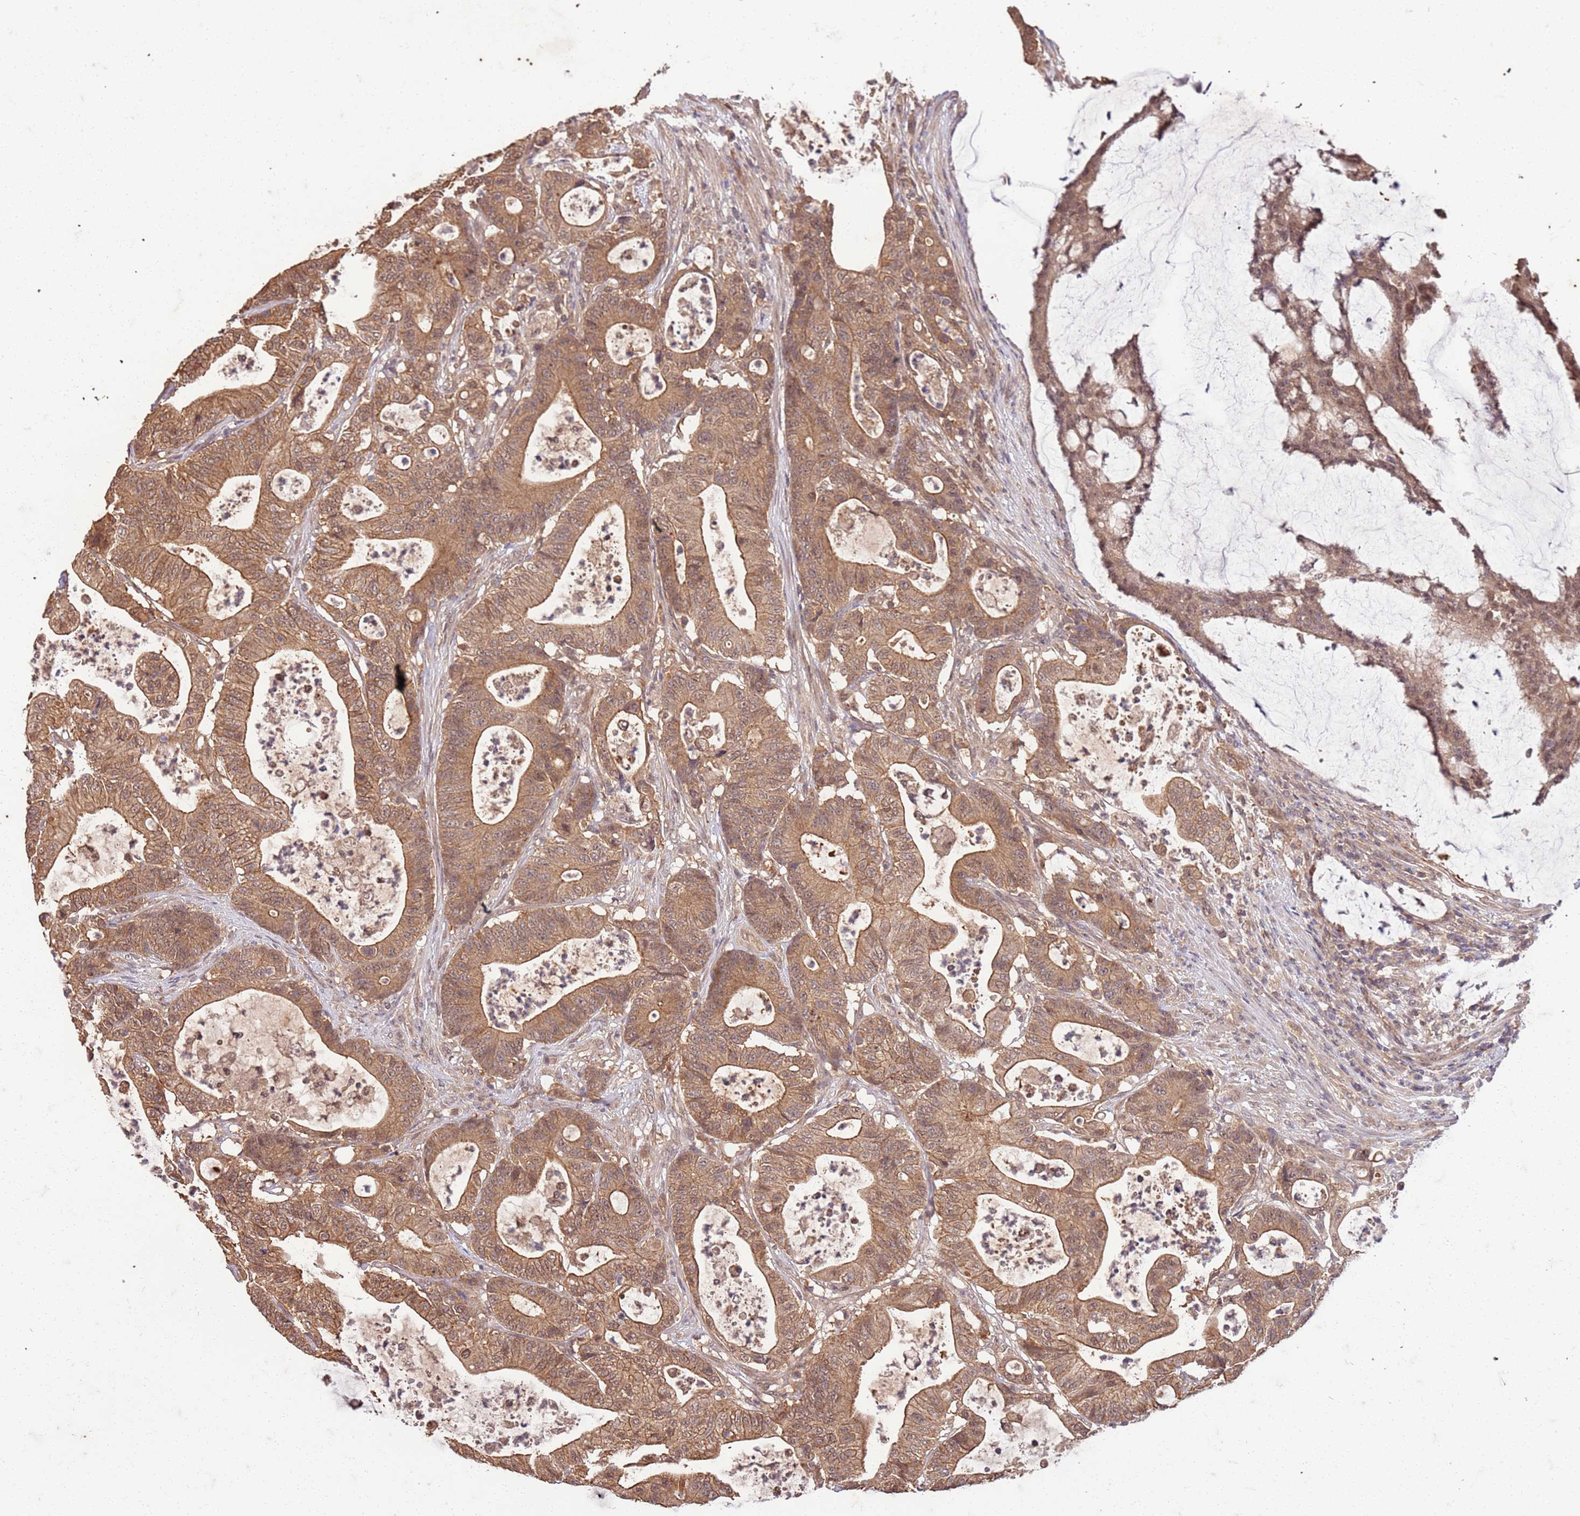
{"staining": {"intensity": "moderate", "quantity": ">75%", "location": "cytoplasmic/membranous,nuclear"}, "tissue": "colorectal cancer", "cell_type": "Tumor cells", "image_type": "cancer", "snomed": [{"axis": "morphology", "description": "Adenocarcinoma, NOS"}, {"axis": "topography", "description": "Colon"}], "caption": "A medium amount of moderate cytoplasmic/membranous and nuclear staining is identified in approximately >75% of tumor cells in colorectal cancer (adenocarcinoma) tissue. (Brightfield microscopy of DAB IHC at high magnification).", "gene": "UBE3A", "patient": {"sex": "female", "age": 84}}